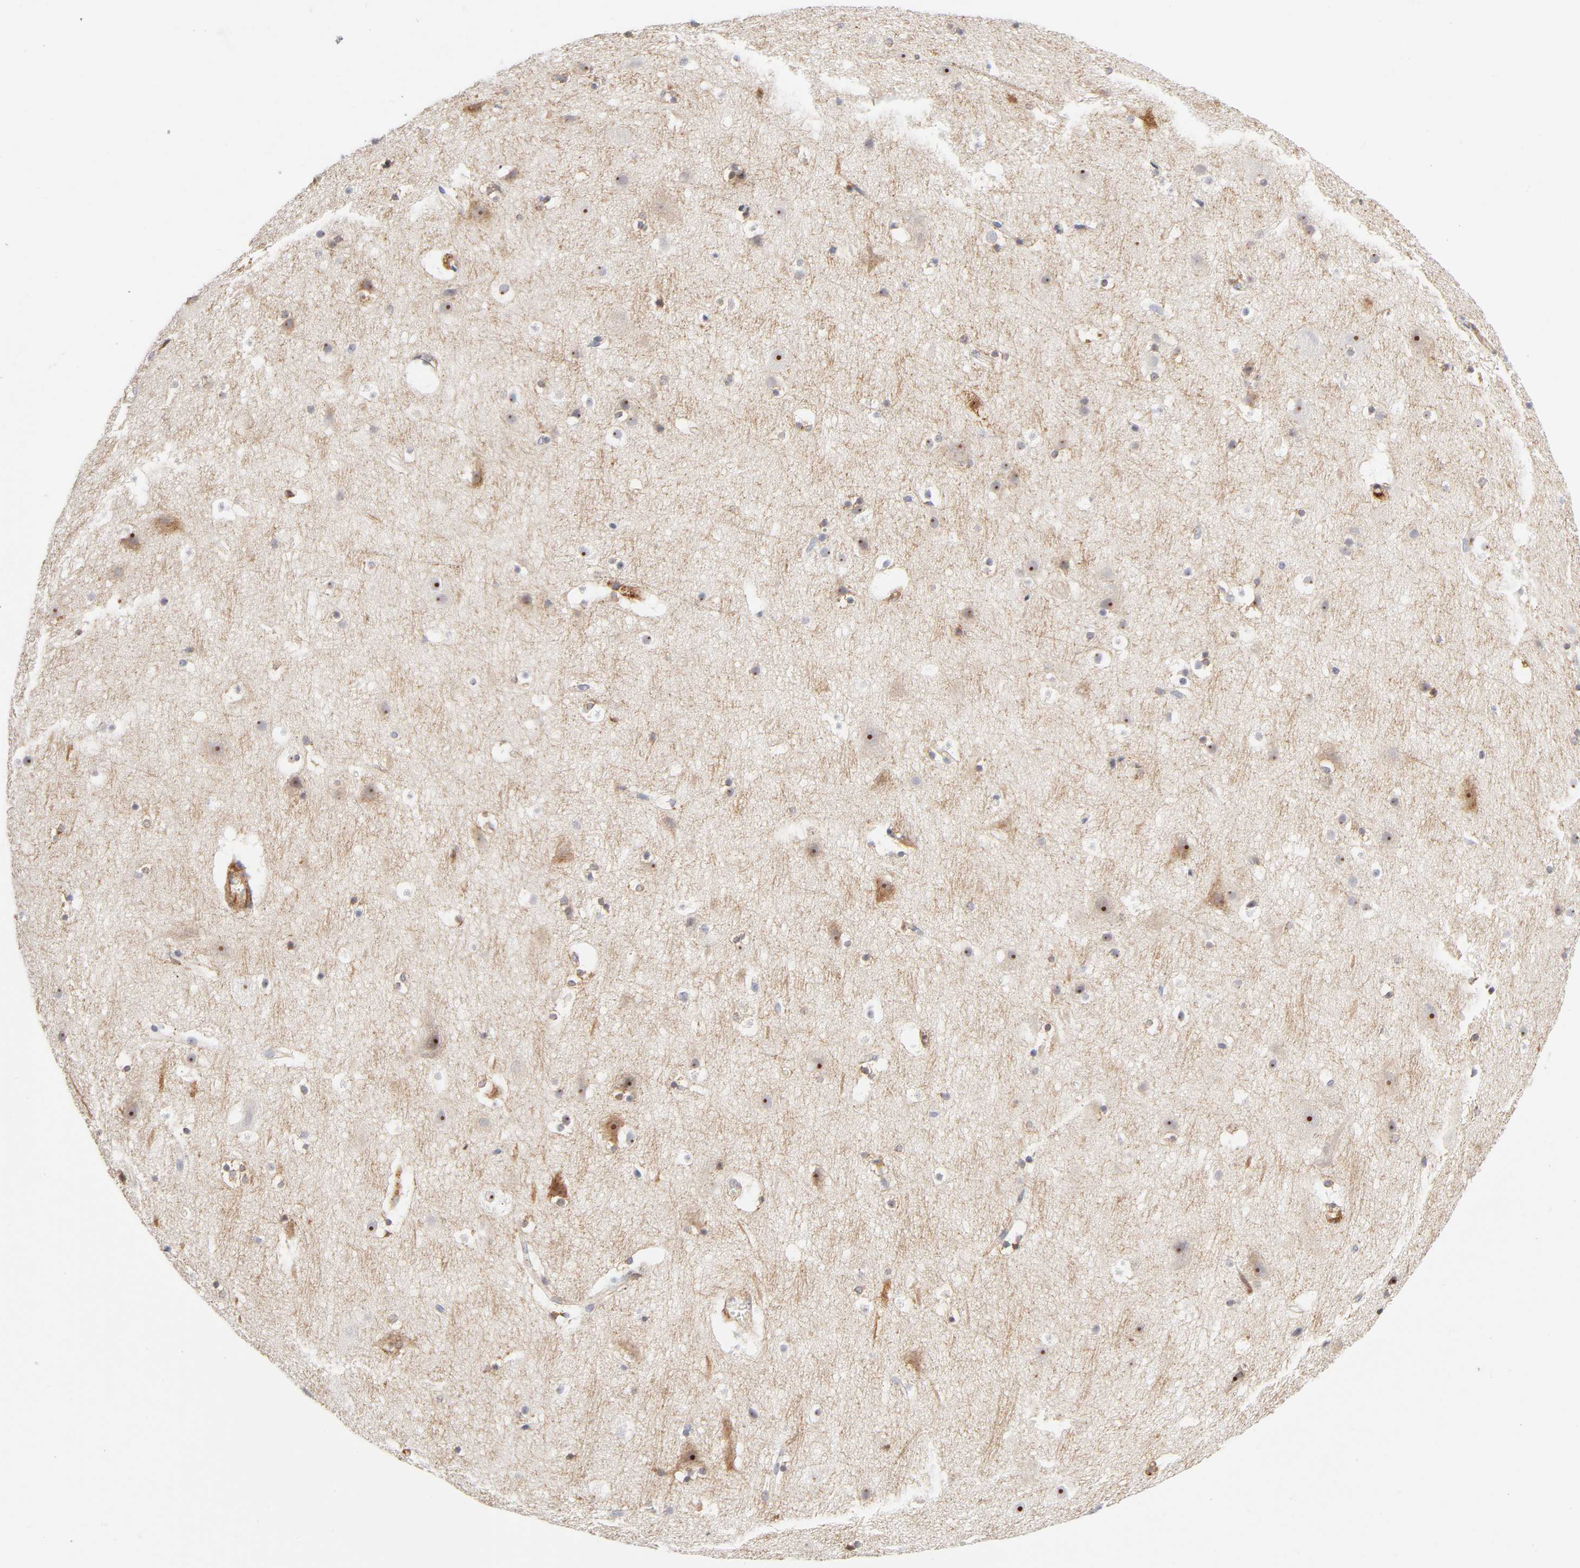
{"staining": {"intensity": "moderate", "quantity": "25%-75%", "location": "cytoplasmic/membranous"}, "tissue": "cerebral cortex", "cell_type": "Endothelial cells", "image_type": "normal", "snomed": [{"axis": "morphology", "description": "Normal tissue, NOS"}, {"axis": "topography", "description": "Cerebral cortex"}], "caption": "A brown stain labels moderate cytoplasmic/membranous positivity of a protein in endothelial cells of normal cerebral cortex. Nuclei are stained in blue.", "gene": "PLD1", "patient": {"sex": "male", "age": 45}}